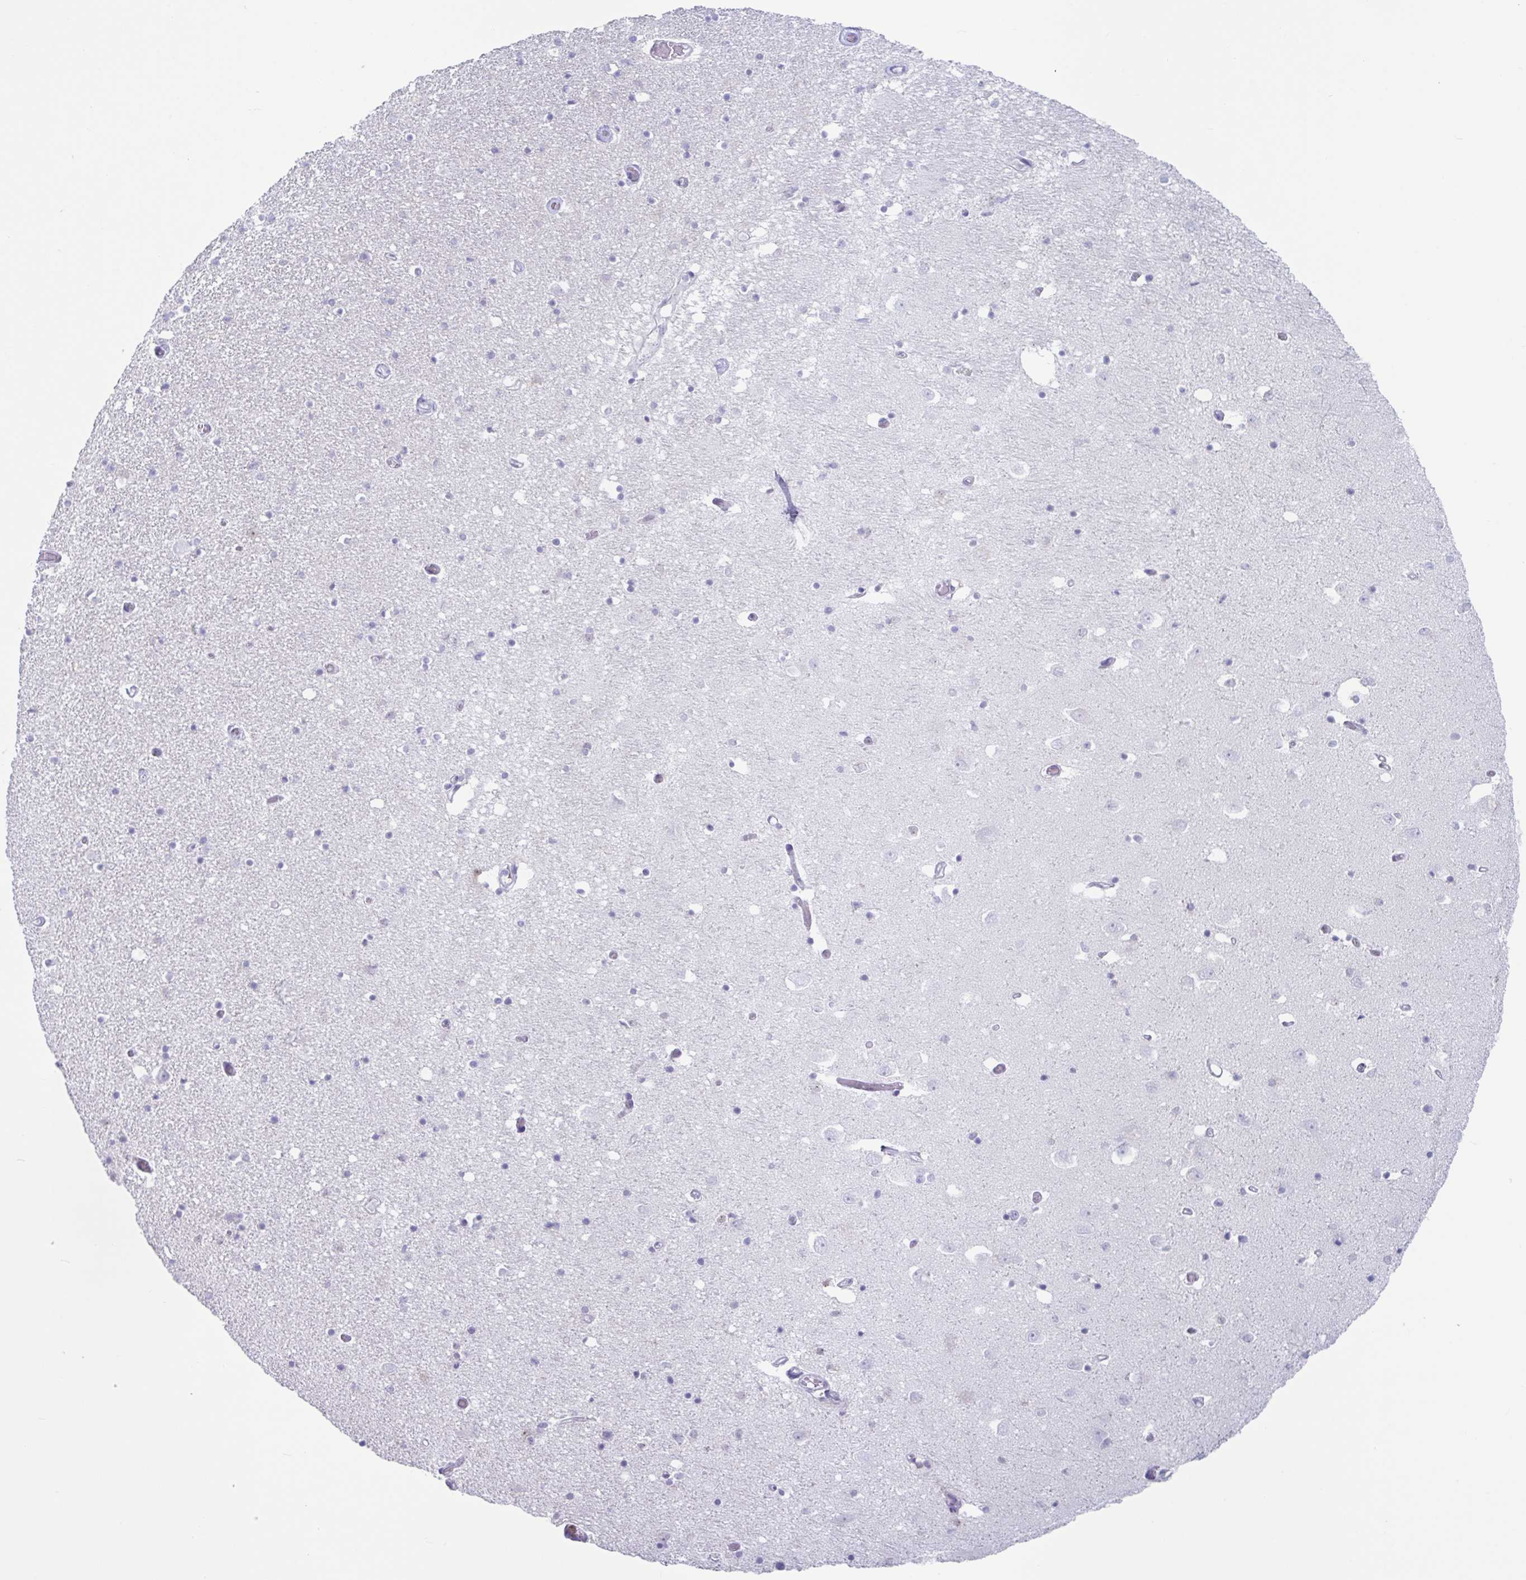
{"staining": {"intensity": "negative", "quantity": "none", "location": "none"}, "tissue": "caudate", "cell_type": "Glial cells", "image_type": "normal", "snomed": [{"axis": "morphology", "description": "Normal tissue, NOS"}, {"axis": "topography", "description": "Lateral ventricle wall"}, {"axis": "topography", "description": "Hippocampus"}], "caption": "High power microscopy image of an immunohistochemistry photomicrograph of normal caudate, revealing no significant positivity in glial cells.", "gene": "CYP4F11", "patient": {"sex": "female", "age": 63}}